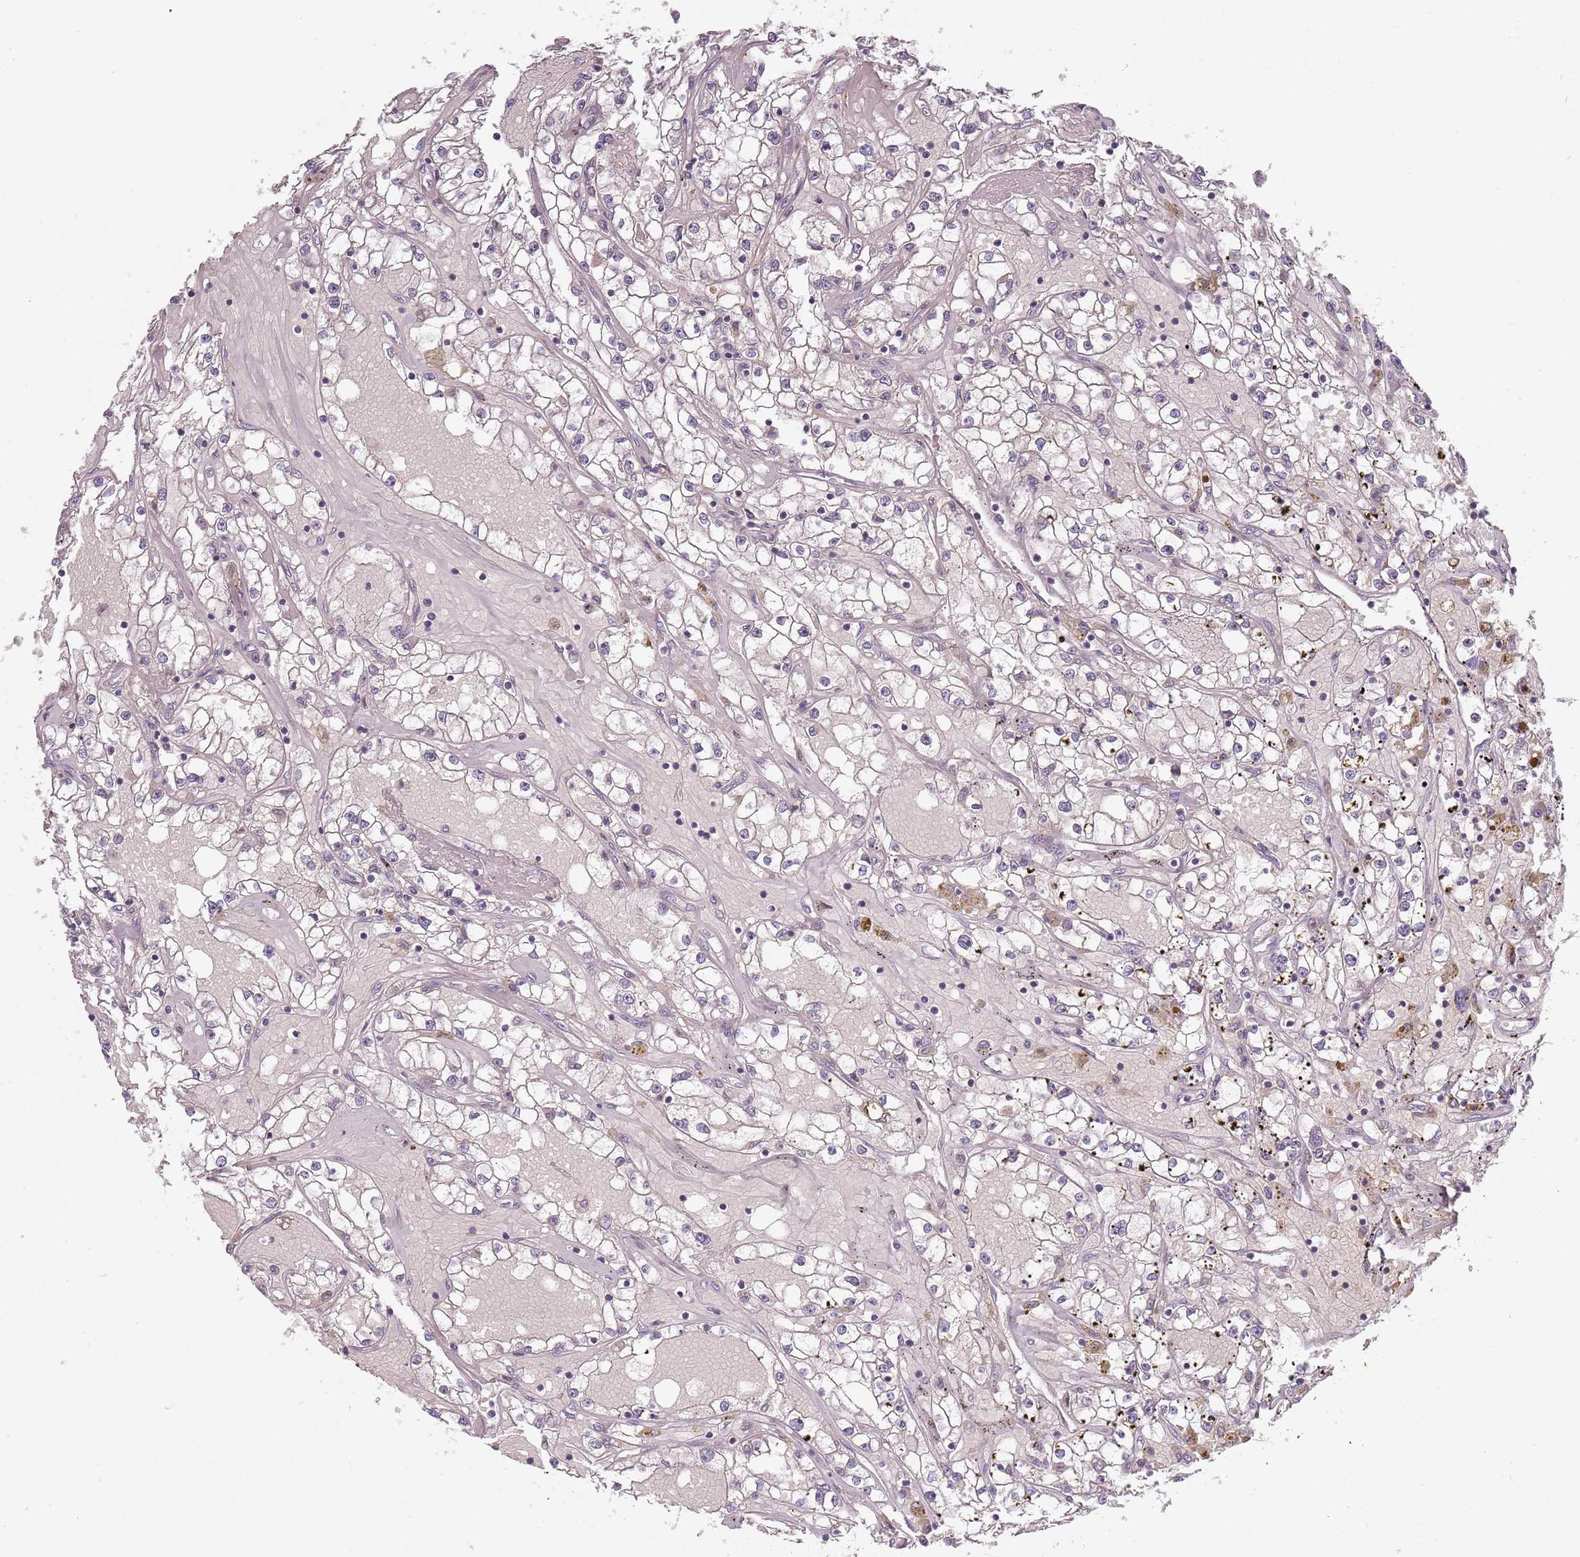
{"staining": {"intensity": "negative", "quantity": "none", "location": "none"}, "tissue": "renal cancer", "cell_type": "Tumor cells", "image_type": "cancer", "snomed": [{"axis": "morphology", "description": "Adenocarcinoma, NOS"}, {"axis": "topography", "description": "Kidney"}], "caption": "Tumor cells show no significant staining in renal adenocarcinoma. (DAB (3,3'-diaminobenzidine) IHC, high magnification).", "gene": "ASB13", "patient": {"sex": "male", "age": 56}}